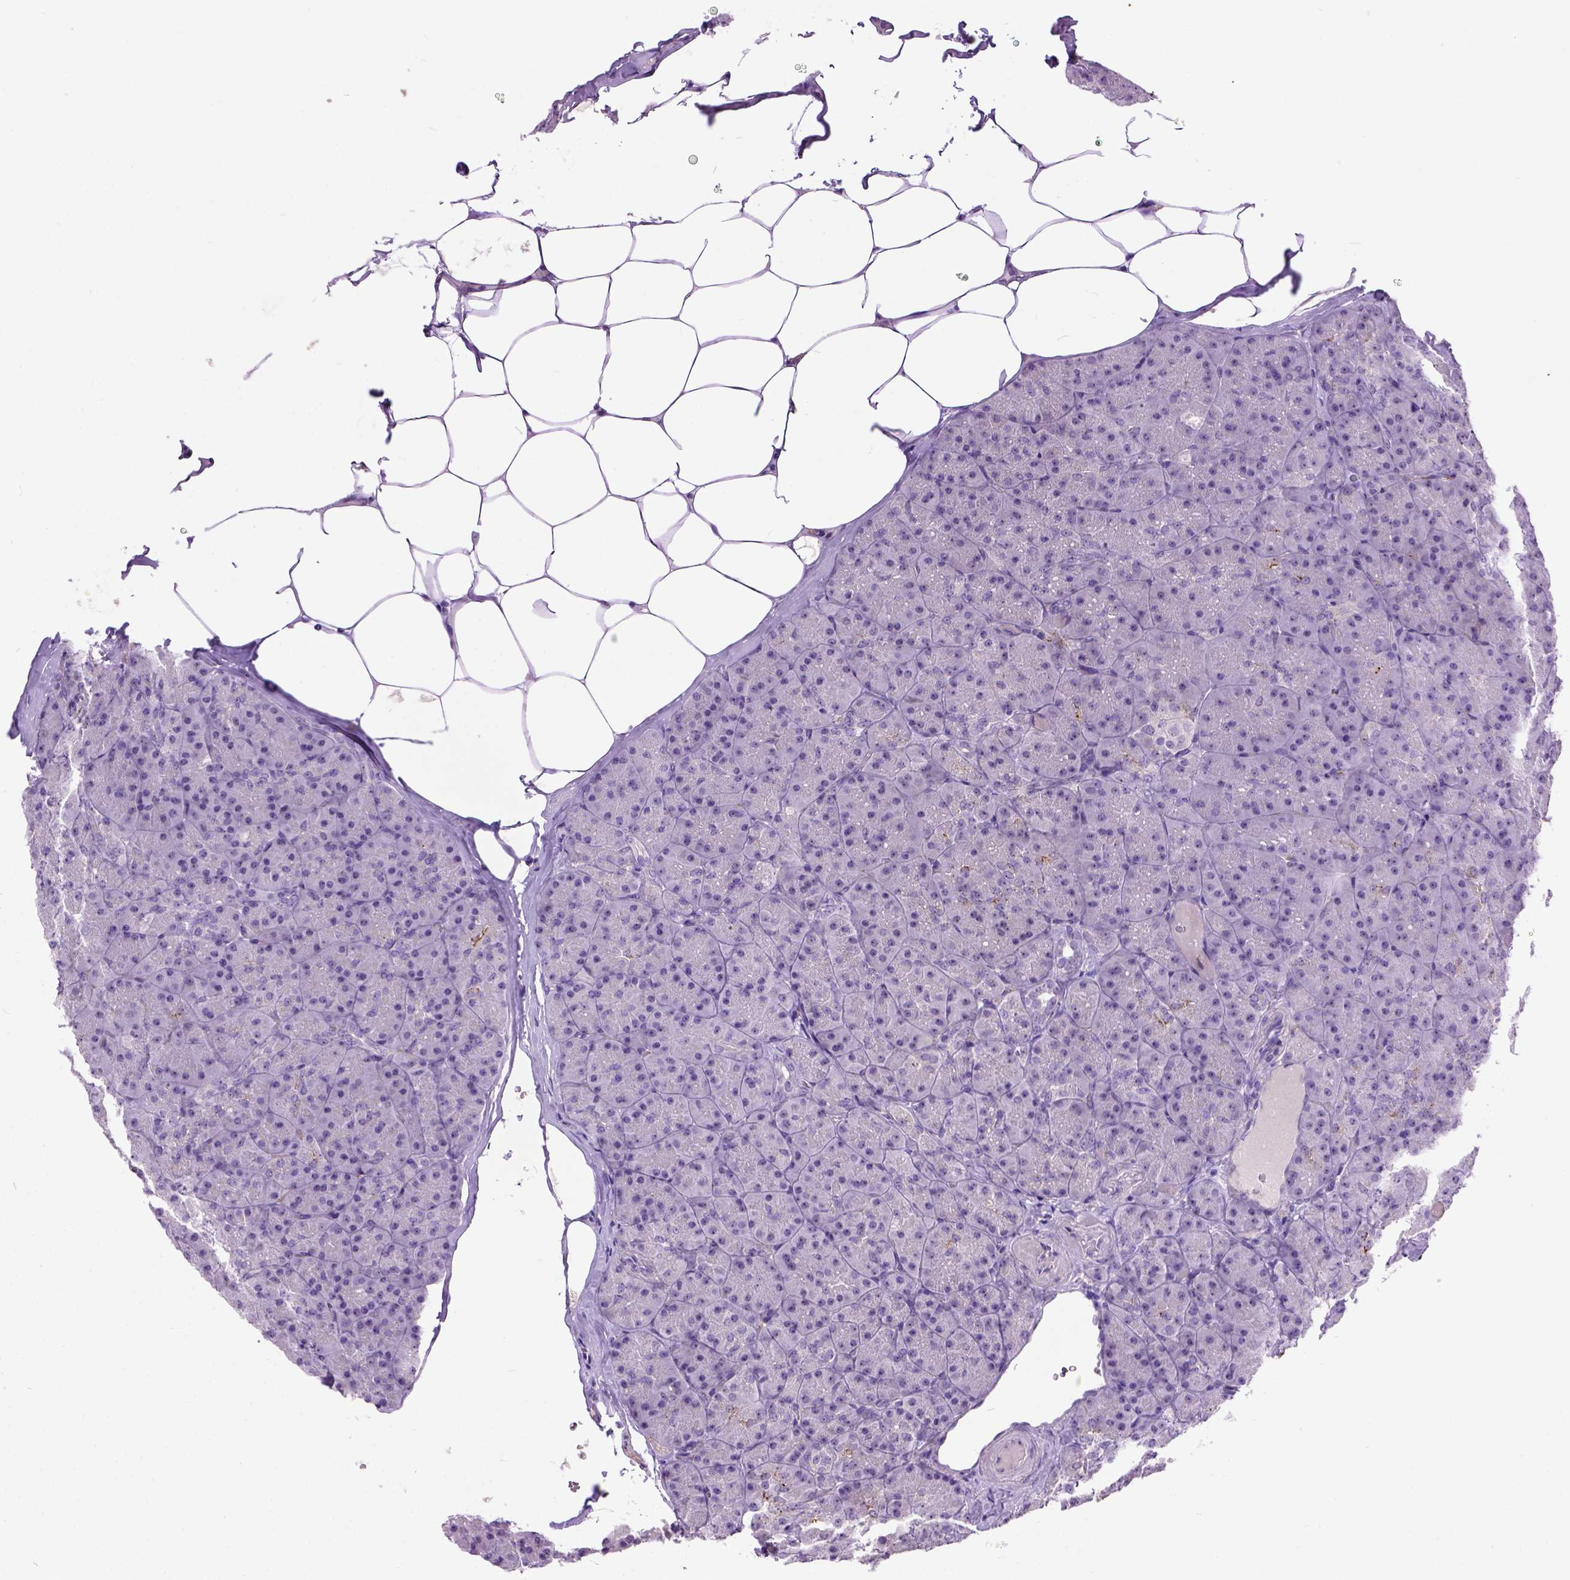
{"staining": {"intensity": "strong", "quantity": "<25%", "location": "cytoplasmic/membranous"}, "tissue": "pancreas", "cell_type": "Exocrine glandular cells", "image_type": "normal", "snomed": [{"axis": "morphology", "description": "Normal tissue, NOS"}, {"axis": "topography", "description": "Pancreas"}], "caption": "About <25% of exocrine glandular cells in unremarkable pancreas show strong cytoplasmic/membranous protein expression as visualized by brown immunohistochemical staining.", "gene": "MAPT", "patient": {"sex": "male", "age": 57}}